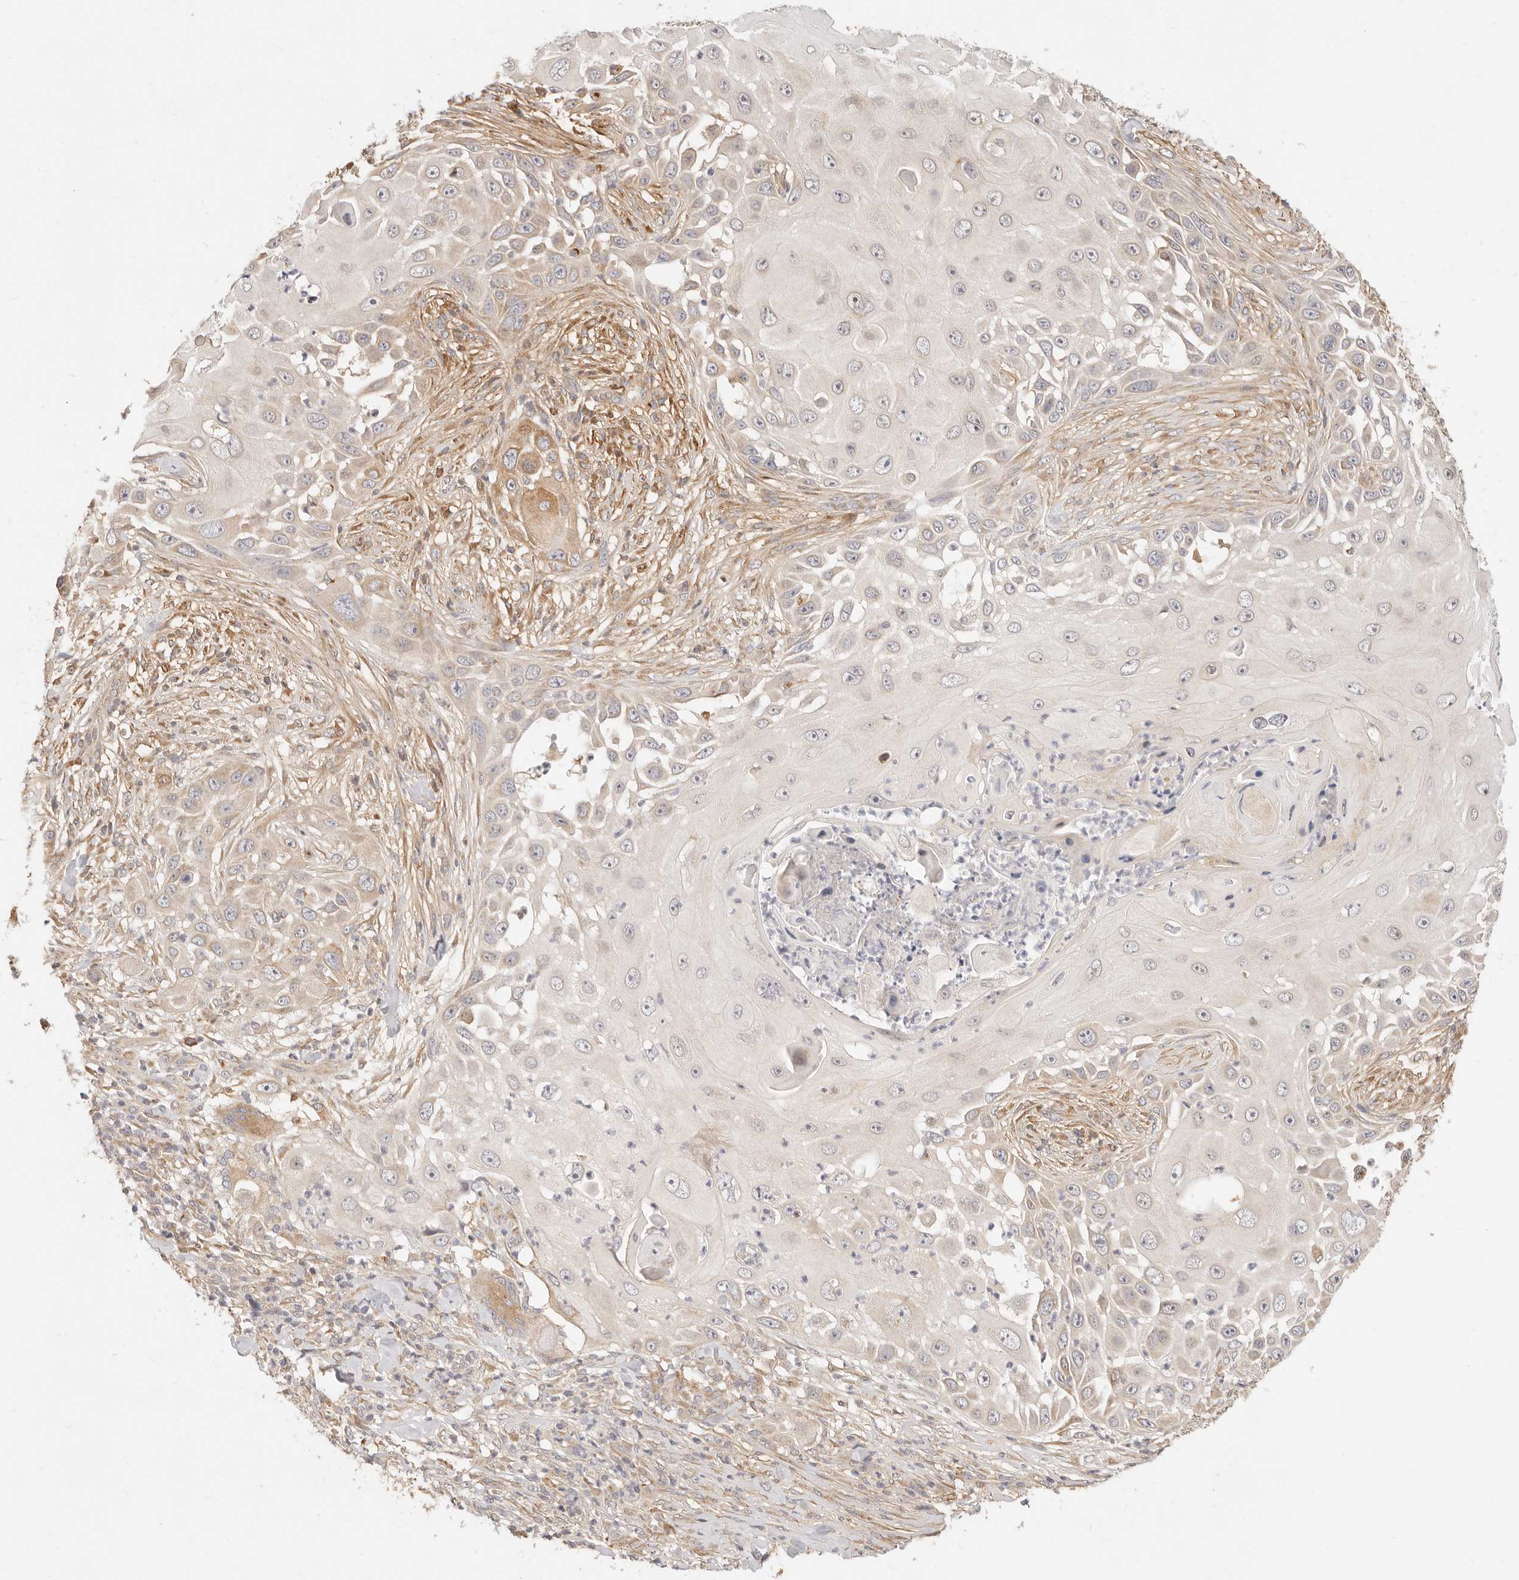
{"staining": {"intensity": "moderate", "quantity": "<25%", "location": "cytoplasmic/membranous"}, "tissue": "skin cancer", "cell_type": "Tumor cells", "image_type": "cancer", "snomed": [{"axis": "morphology", "description": "Squamous cell carcinoma, NOS"}, {"axis": "topography", "description": "Skin"}], "caption": "A histopathology image showing moderate cytoplasmic/membranous positivity in approximately <25% of tumor cells in squamous cell carcinoma (skin), as visualized by brown immunohistochemical staining.", "gene": "UBXN10", "patient": {"sex": "female", "age": 44}}